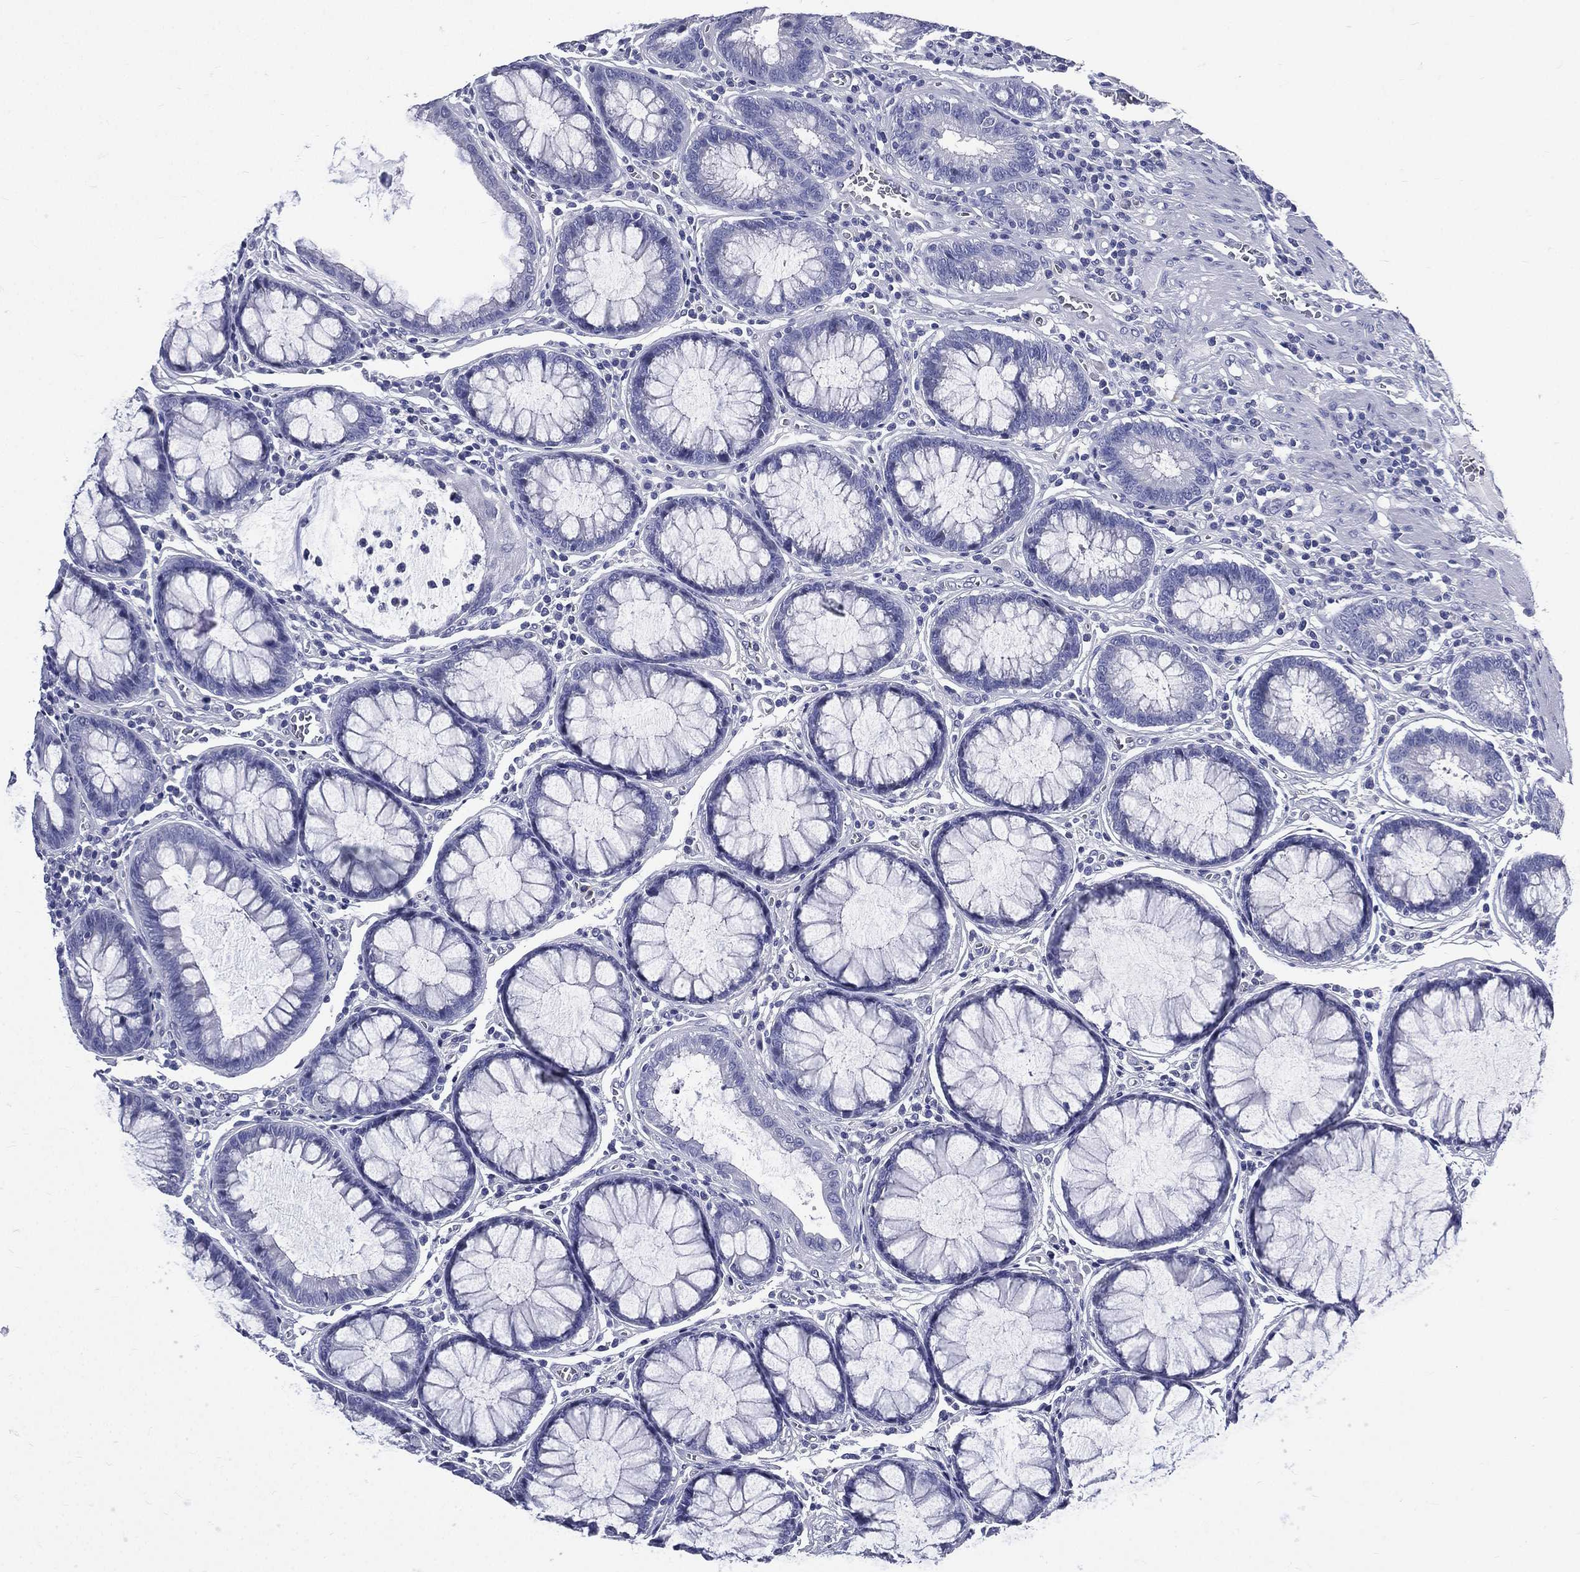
{"staining": {"intensity": "negative", "quantity": "none", "location": "none"}, "tissue": "colorectal cancer", "cell_type": "Tumor cells", "image_type": "cancer", "snomed": [{"axis": "morphology", "description": "Adenocarcinoma, NOS"}, {"axis": "topography", "description": "Colon"}], "caption": "This is an immunohistochemistry (IHC) histopathology image of human adenocarcinoma (colorectal). There is no positivity in tumor cells.", "gene": "DPYS", "patient": {"sex": "female", "age": 48}}